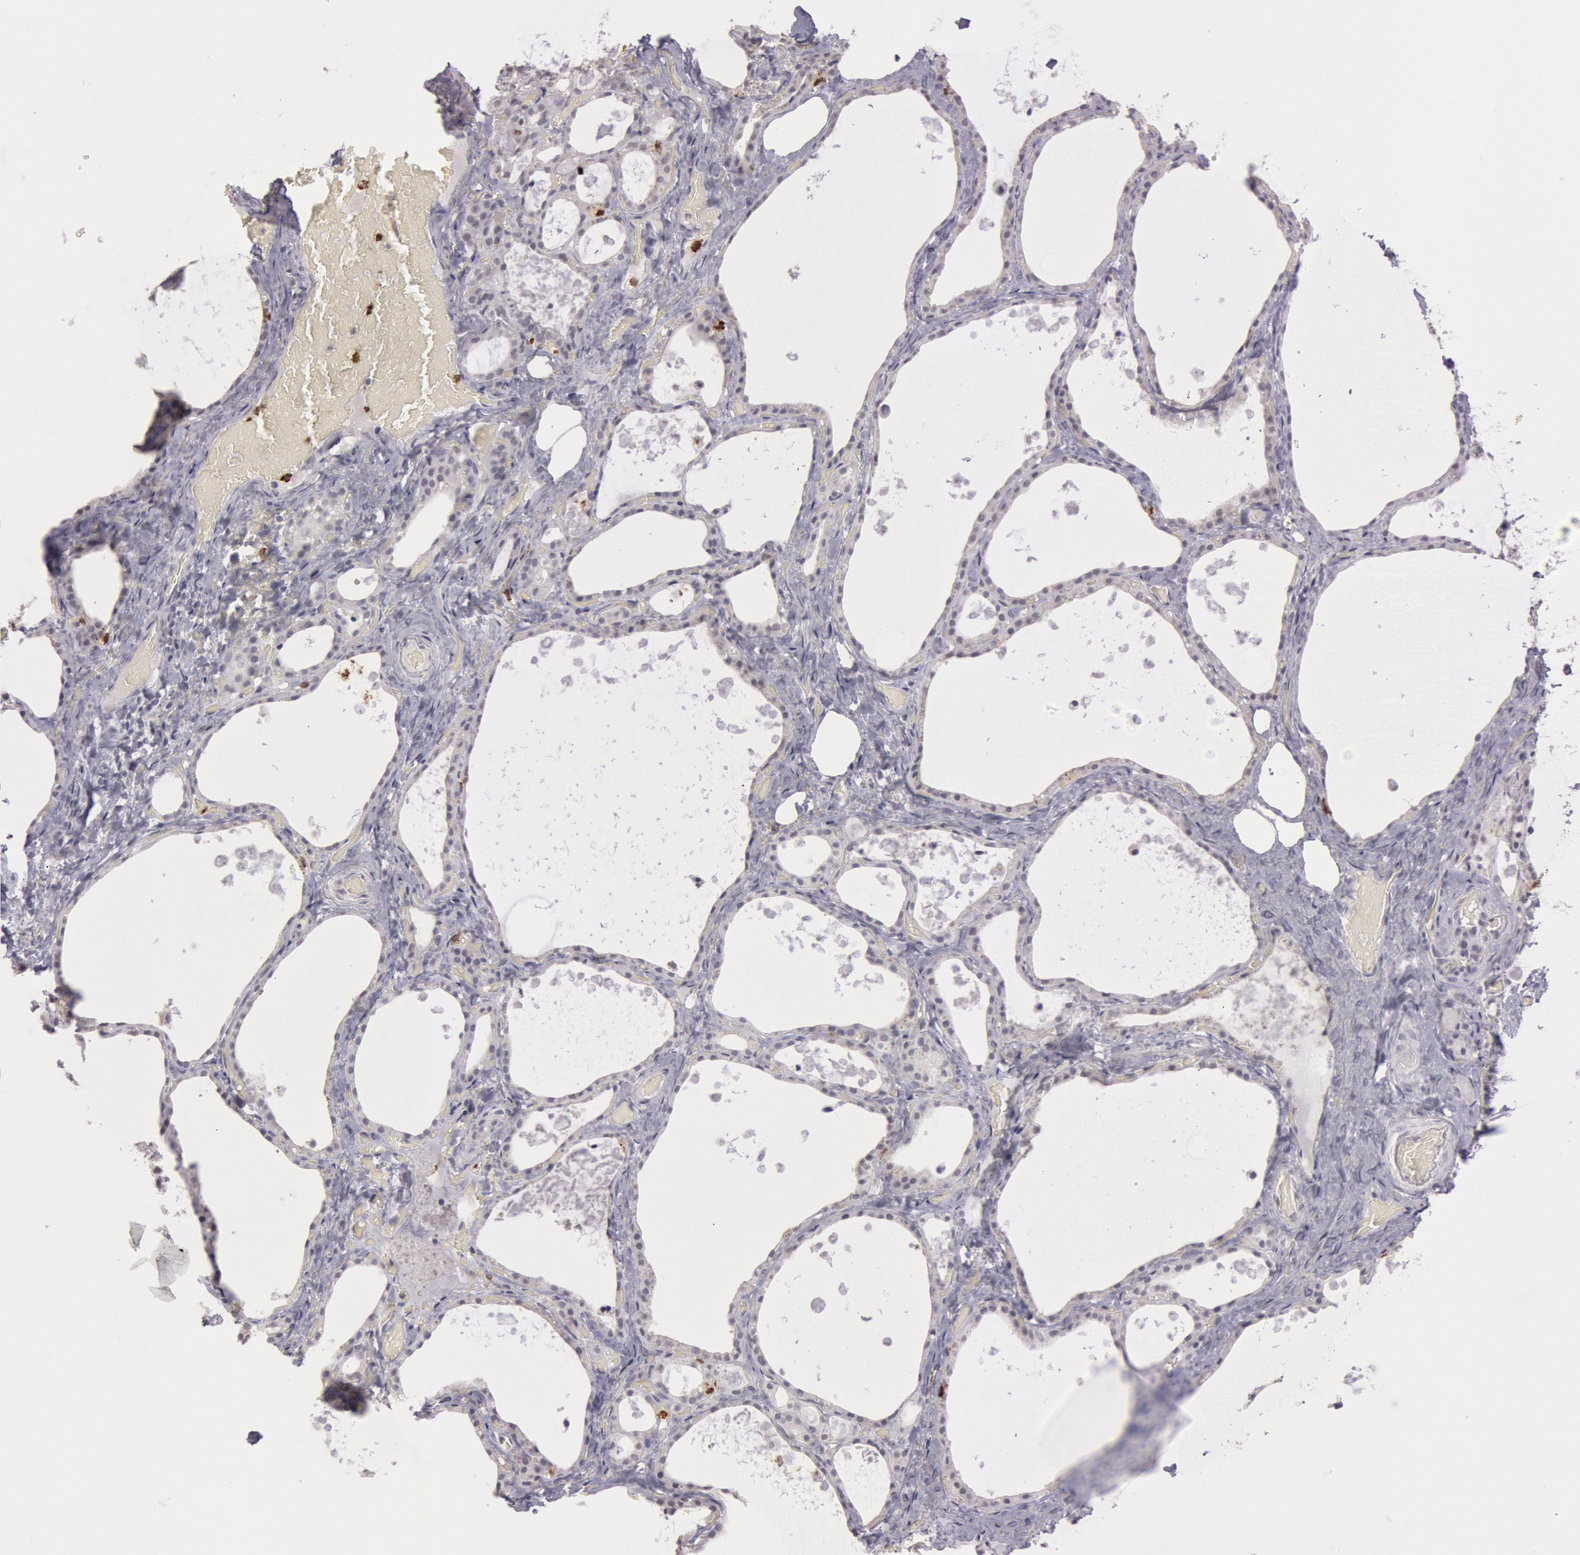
{"staining": {"intensity": "negative", "quantity": "none", "location": "none"}, "tissue": "thyroid gland", "cell_type": "Glandular cells", "image_type": "normal", "snomed": [{"axis": "morphology", "description": "Normal tissue, NOS"}, {"axis": "topography", "description": "Thyroid gland"}], "caption": "Protein analysis of benign thyroid gland exhibits no significant expression in glandular cells. (Stains: DAB (3,3'-diaminobenzidine) immunohistochemistry with hematoxylin counter stain, Microscopy: brightfield microscopy at high magnification).", "gene": "KDM6A", "patient": {"sex": "male", "age": 61}}